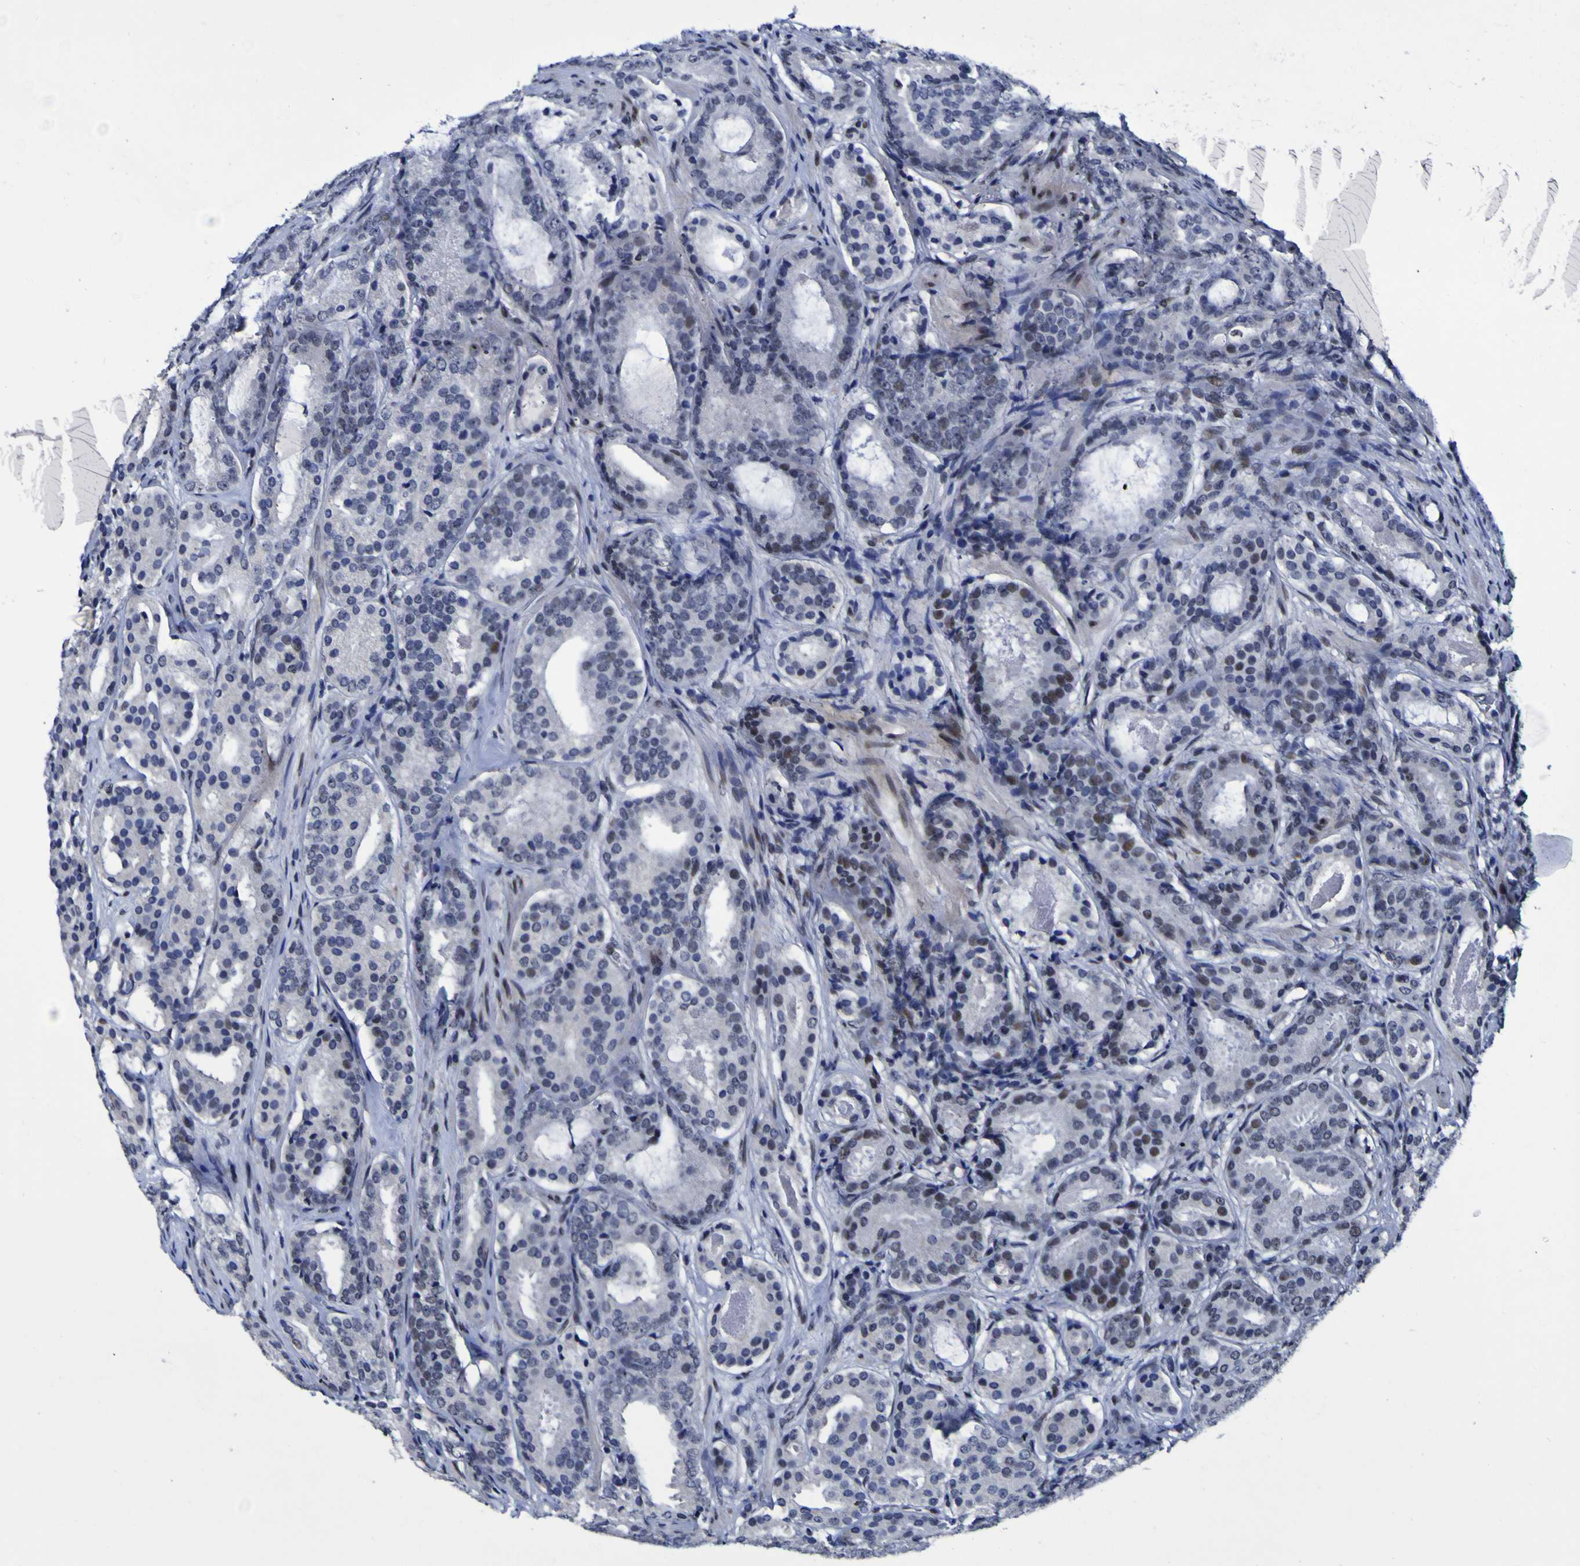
{"staining": {"intensity": "weak", "quantity": "<25%", "location": "nuclear"}, "tissue": "prostate cancer", "cell_type": "Tumor cells", "image_type": "cancer", "snomed": [{"axis": "morphology", "description": "Adenocarcinoma, Low grade"}, {"axis": "topography", "description": "Prostate"}], "caption": "Image shows no protein staining in tumor cells of prostate adenocarcinoma (low-grade) tissue.", "gene": "MBD3", "patient": {"sex": "male", "age": 69}}